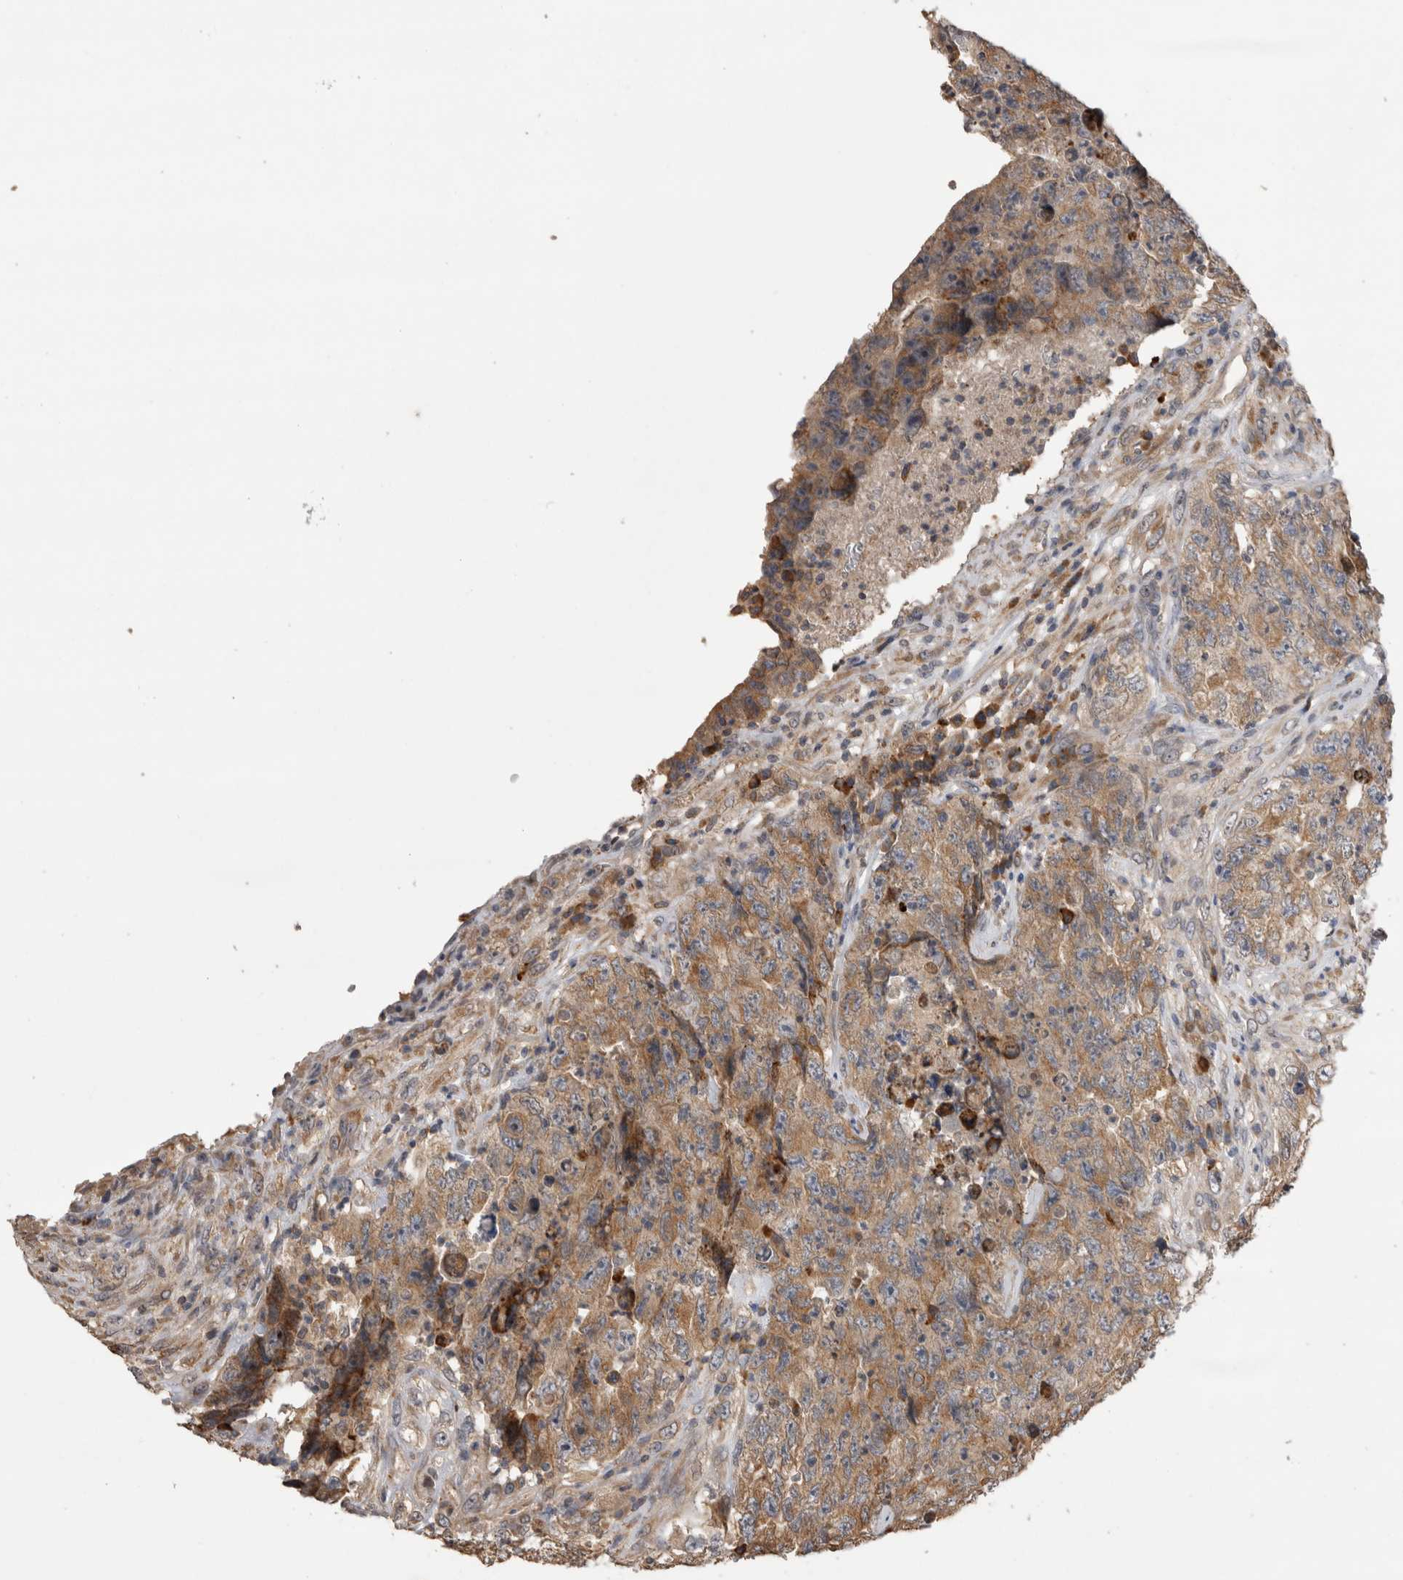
{"staining": {"intensity": "moderate", "quantity": ">75%", "location": "cytoplasmic/membranous"}, "tissue": "testis cancer", "cell_type": "Tumor cells", "image_type": "cancer", "snomed": [{"axis": "morphology", "description": "Carcinoma, Embryonal, NOS"}, {"axis": "topography", "description": "Testis"}], "caption": "Approximately >75% of tumor cells in human testis cancer show moderate cytoplasmic/membranous protein expression as visualized by brown immunohistochemical staining.", "gene": "TBCE", "patient": {"sex": "male", "age": 32}}